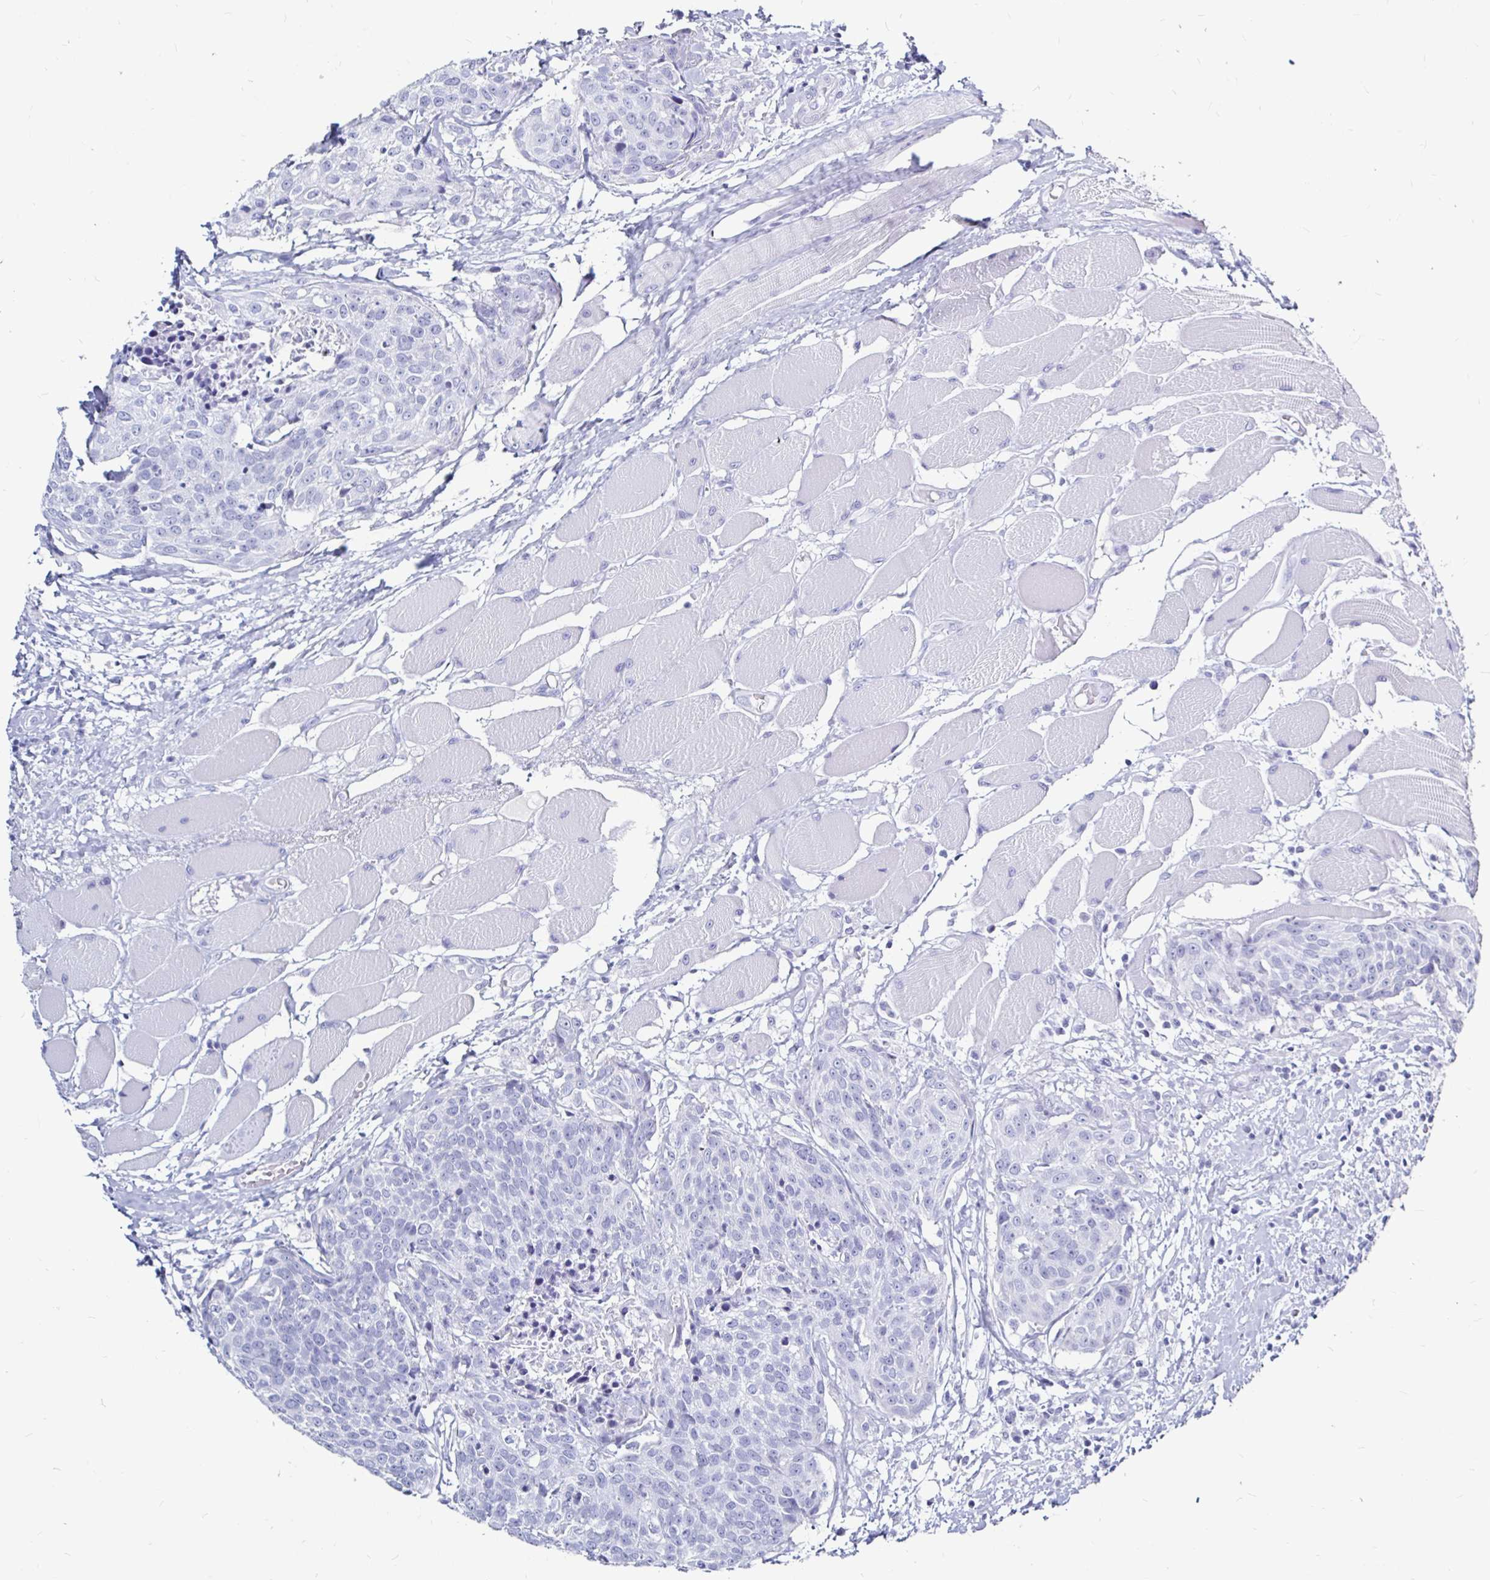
{"staining": {"intensity": "negative", "quantity": "none", "location": "none"}, "tissue": "head and neck cancer", "cell_type": "Tumor cells", "image_type": "cancer", "snomed": [{"axis": "morphology", "description": "Squamous cell carcinoma, NOS"}, {"axis": "topography", "description": "Oral tissue"}, {"axis": "topography", "description": "Head-Neck"}], "caption": "Immunohistochemistry of head and neck cancer exhibits no expression in tumor cells.", "gene": "LUZP4", "patient": {"sex": "male", "age": 64}}